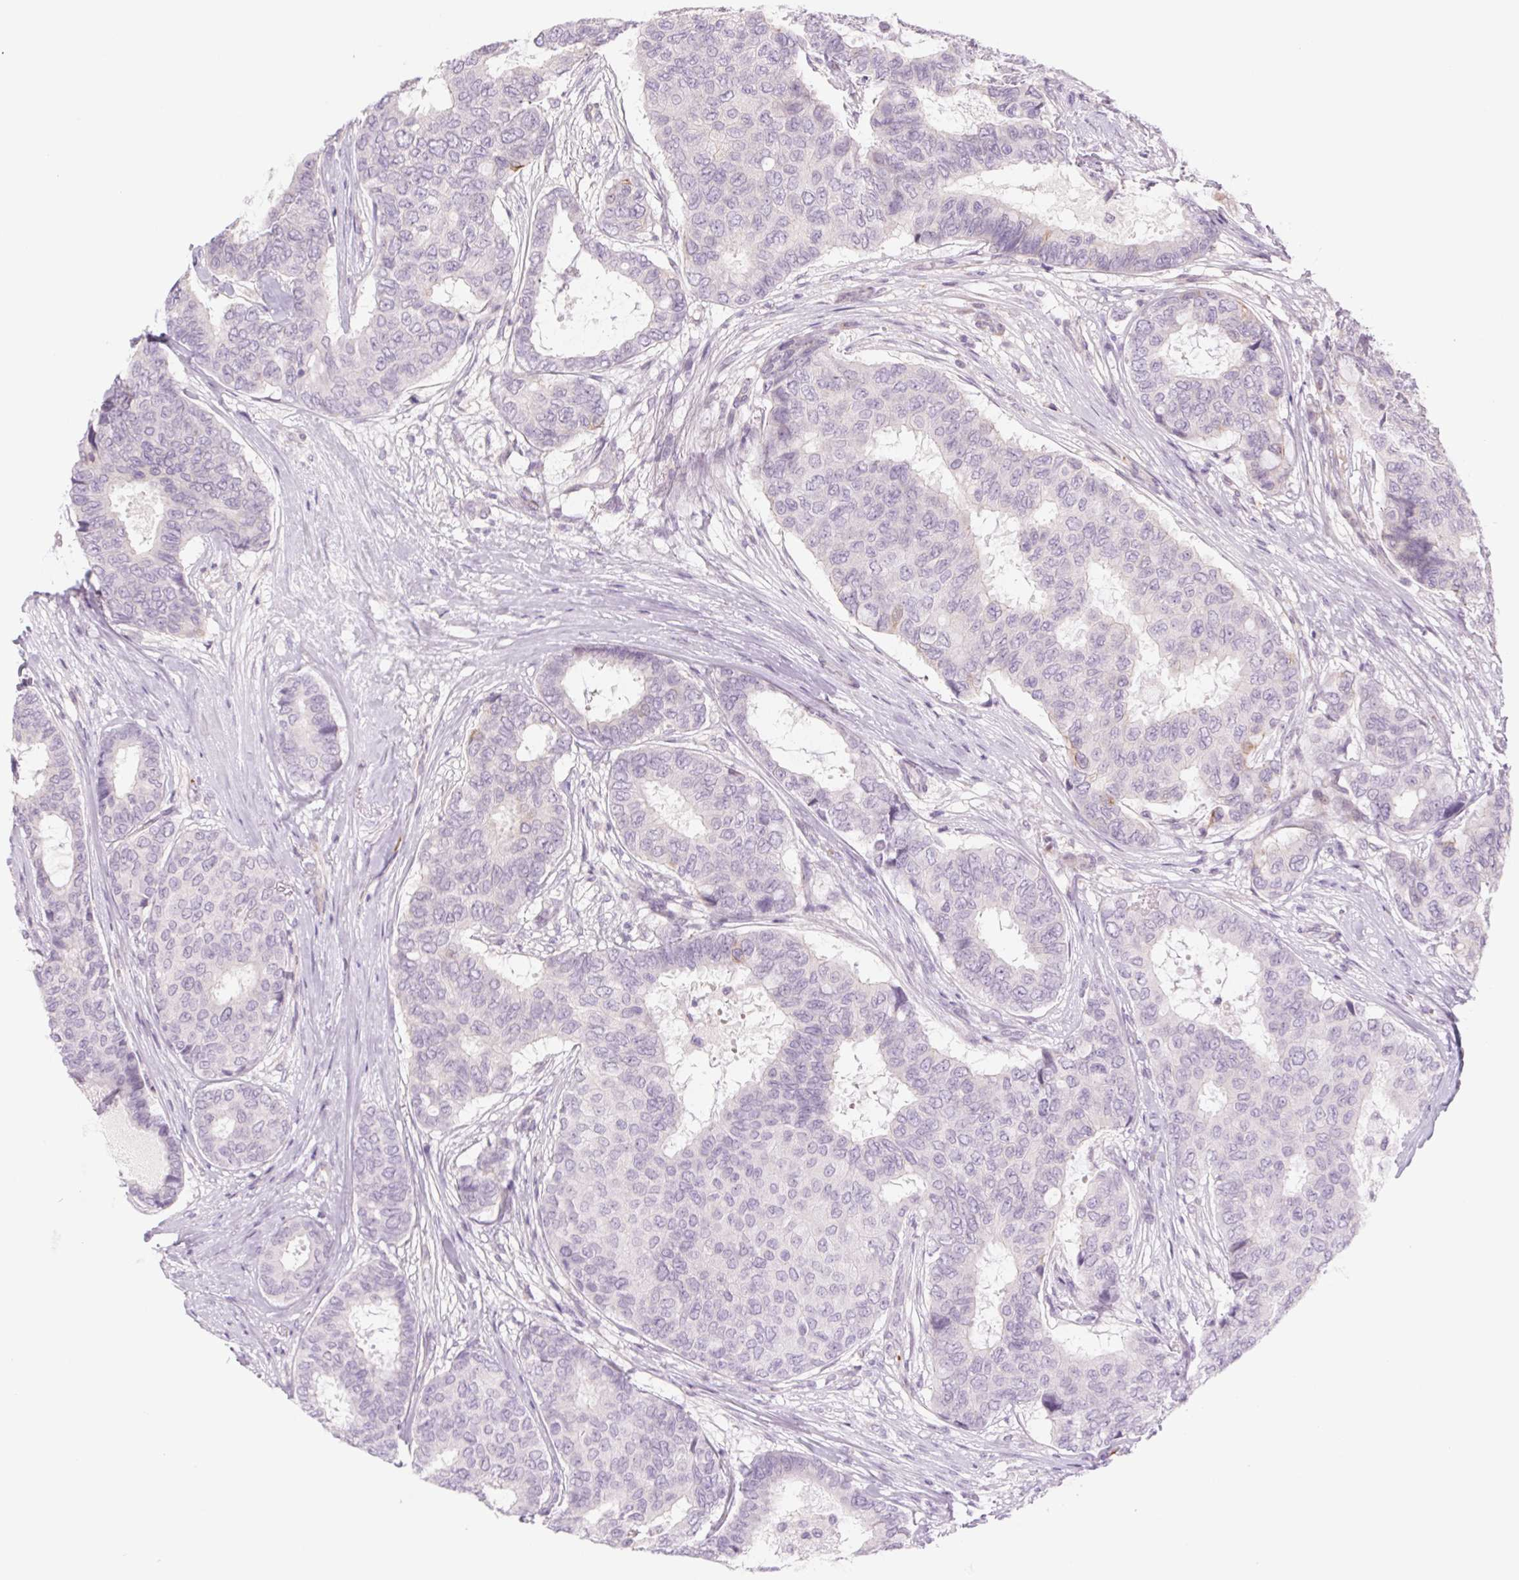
{"staining": {"intensity": "negative", "quantity": "none", "location": "none"}, "tissue": "breast cancer", "cell_type": "Tumor cells", "image_type": "cancer", "snomed": [{"axis": "morphology", "description": "Duct carcinoma"}, {"axis": "topography", "description": "Breast"}], "caption": "Micrograph shows no significant protein expression in tumor cells of breast infiltrating ductal carcinoma. (Stains: DAB IHC with hematoxylin counter stain, Microscopy: brightfield microscopy at high magnification).", "gene": "MS4A13", "patient": {"sex": "female", "age": 75}}